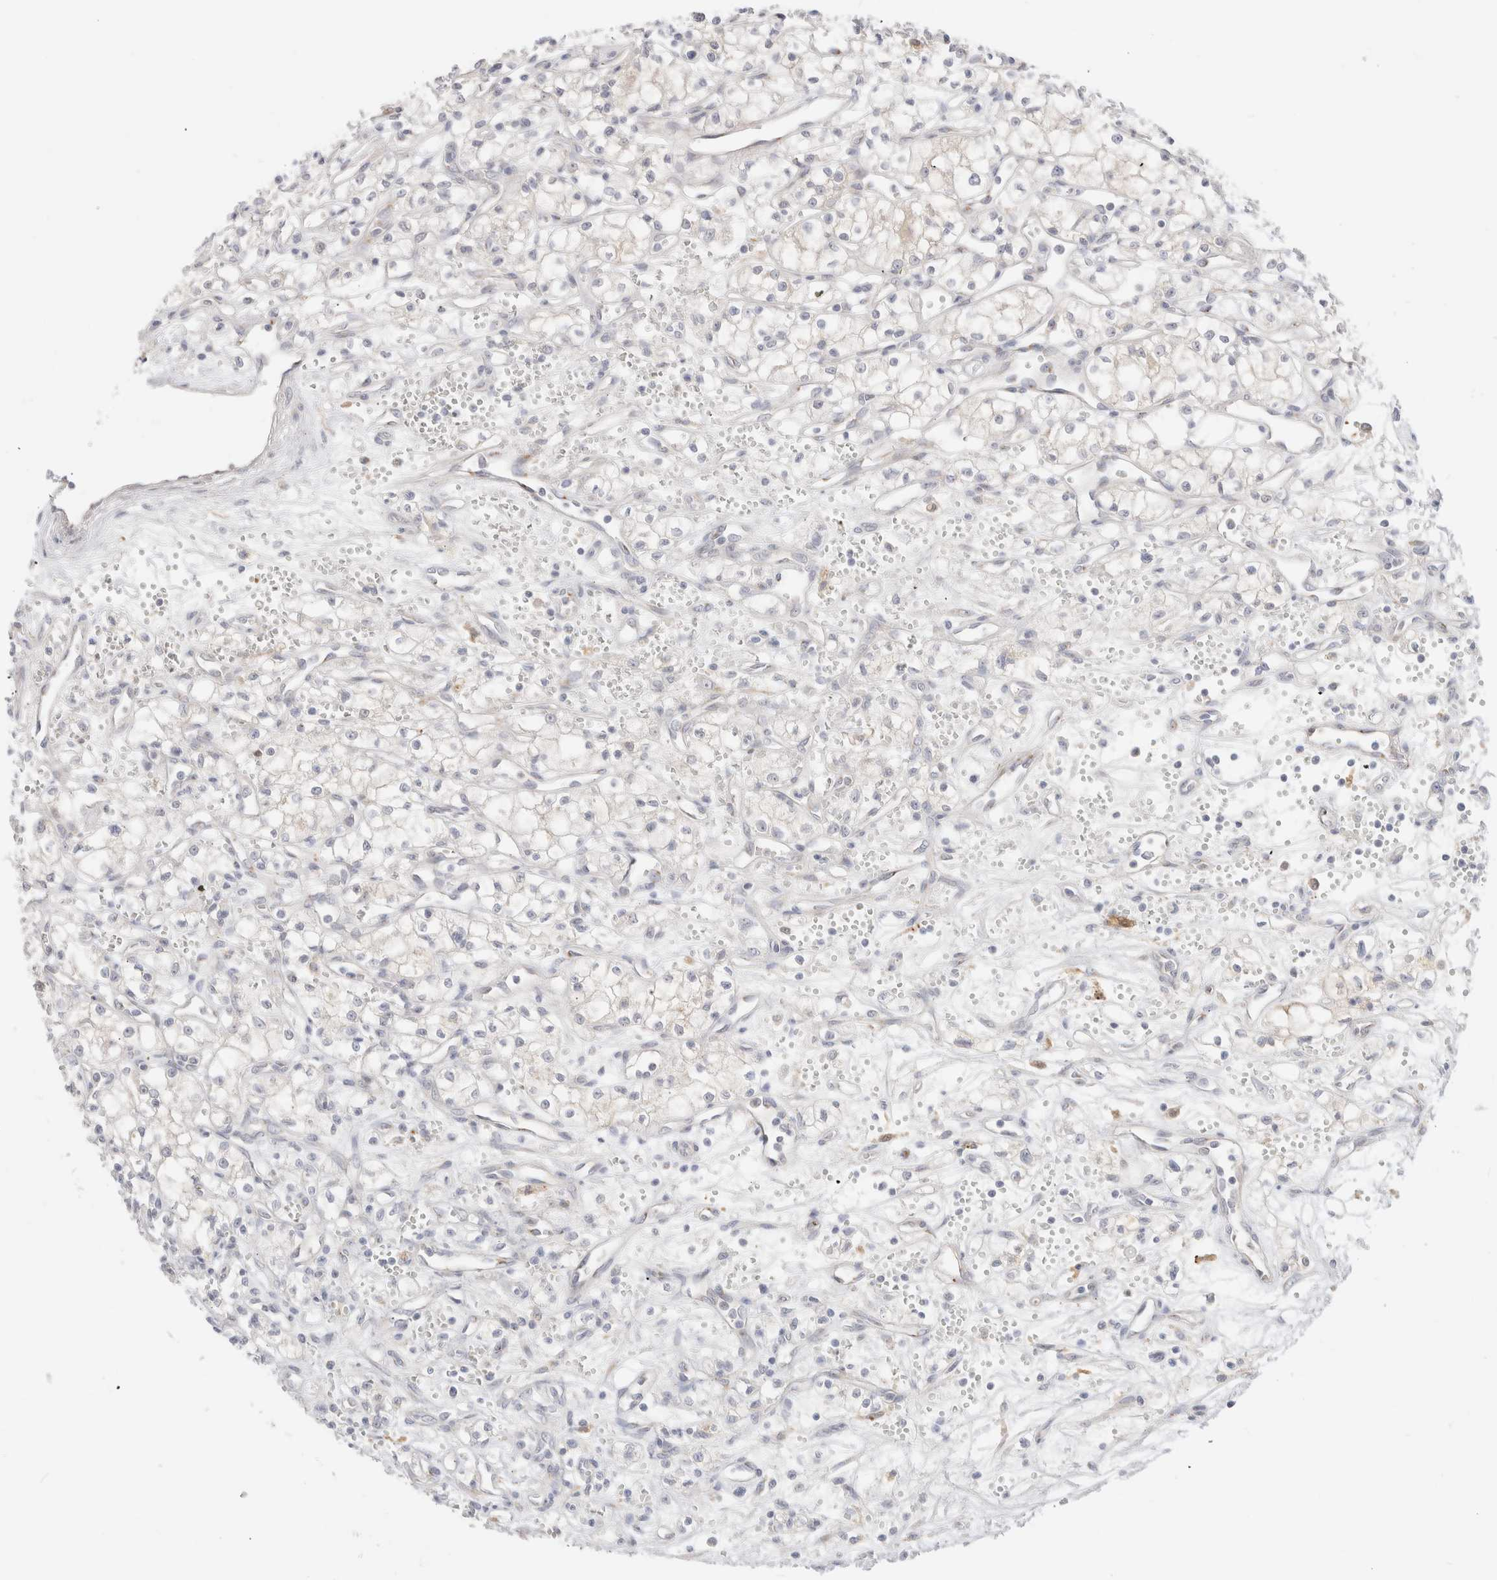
{"staining": {"intensity": "moderate", "quantity": "<25%", "location": "cytoplasmic/membranous"}, "tissue": "renal cancer", "cell_type": "Tumor cells", "image_type": "cancer", "snomed": [{"axis": "morphology", "description": "Adenocarcinoma, NOS"}, {"axis": "topography", "description": "Kidney"}], "caption": "Immunohistochemical staining of human adenocarcinoma (renal) demonstrates low levels of moderate cytoplasmic/membranous staining in approximately <25% of tumor cells.", "gene": "EFCAB13", "patient": {"sex": "male", "age": 59}}